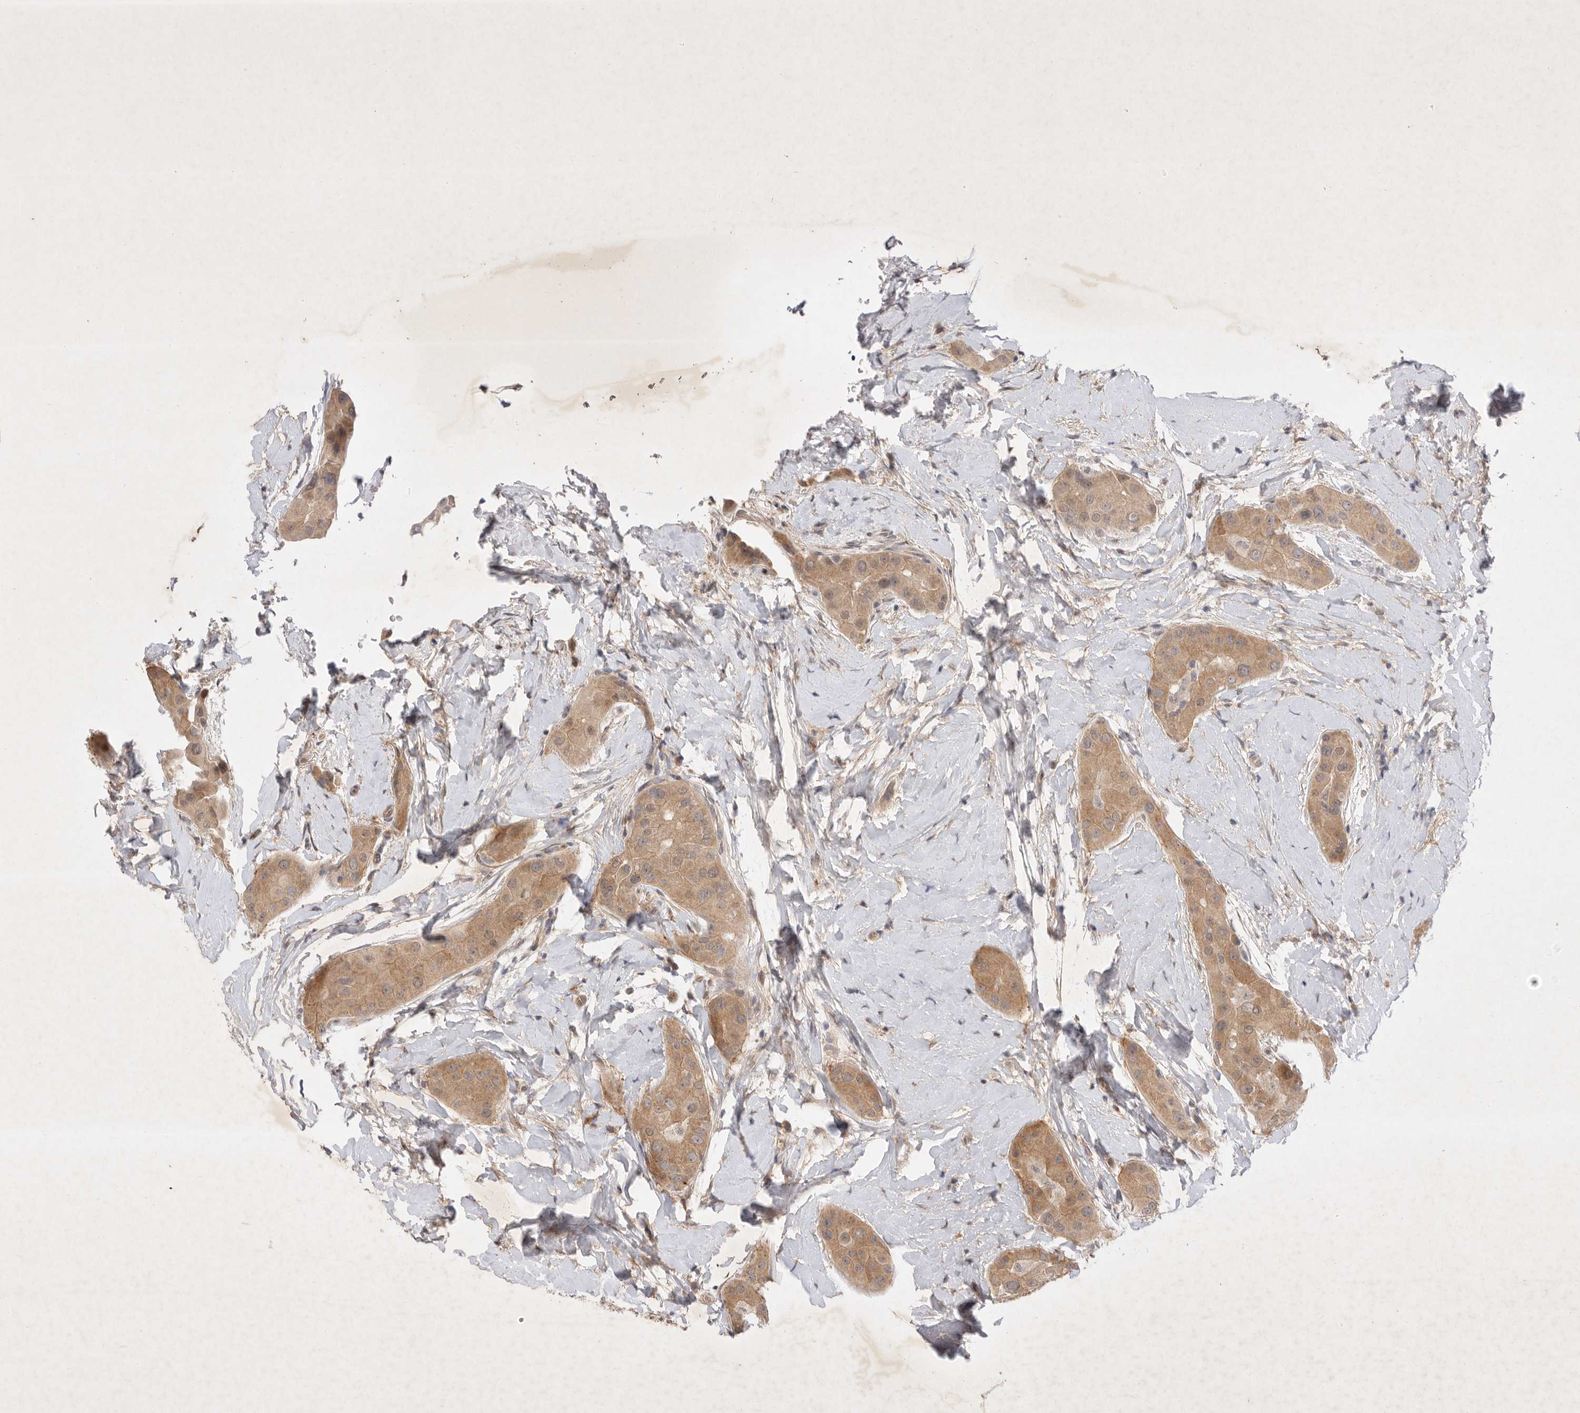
{"staining": {"intensity": "moderate", "quantity": ">75%", "location": "cytoplasmic/membranous"}, "tissue": "thyroid cancer", "cell_type": "Tumor cells", "image_type": "cancer", "snomed": [{"axis": "morphology", "description": "Papillary adenocarcinoma, NOS"}, {"axis": "topography", "description": "Thyroid gland"}], "caption": "Thyroid cancer (papillary adenocarcinoma) stained with a protein marker reveals moderate staining in tumor cells.", "gene": "PTPDC1", "patient": {"sex": "male", "age": 33}}